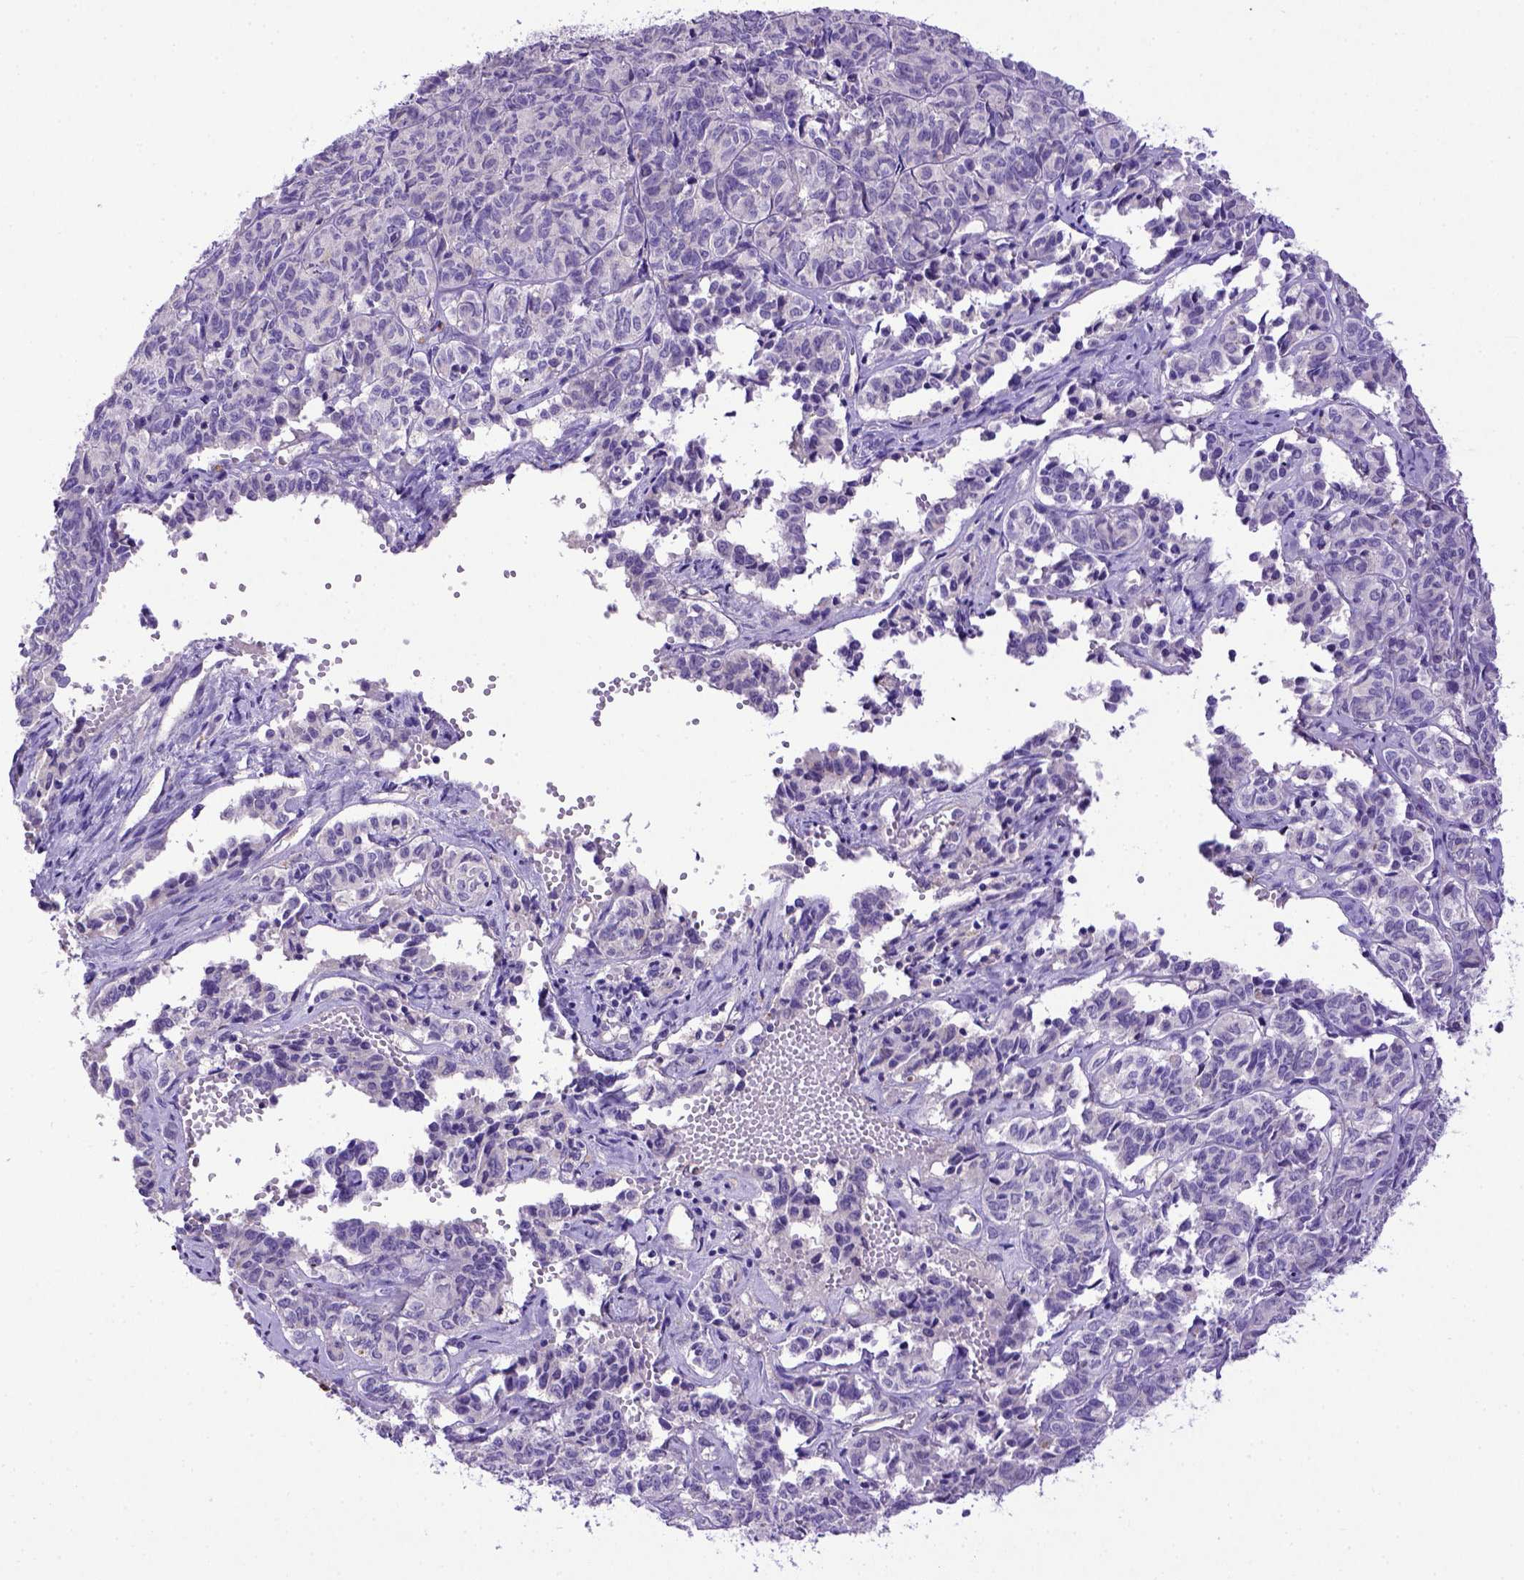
{"staining": {"intensity": "negative", "quantity": "none", "location": "none"}, "tissue": "ovarian cancer", "cell_type": "Tumor cells", "image_type": "cancer", "snomed": [{"axis": "morphology", "description": "Carcinoma, endometroid"}, {"axis": "topography", "description": "Ovary"}], "caption": "Immunohistochemistry of ovarian endometroid carcinoma displays no staining in tumor cells.", "gene": "ADAM12", "patient": {"sex": "female", "age": 80}}